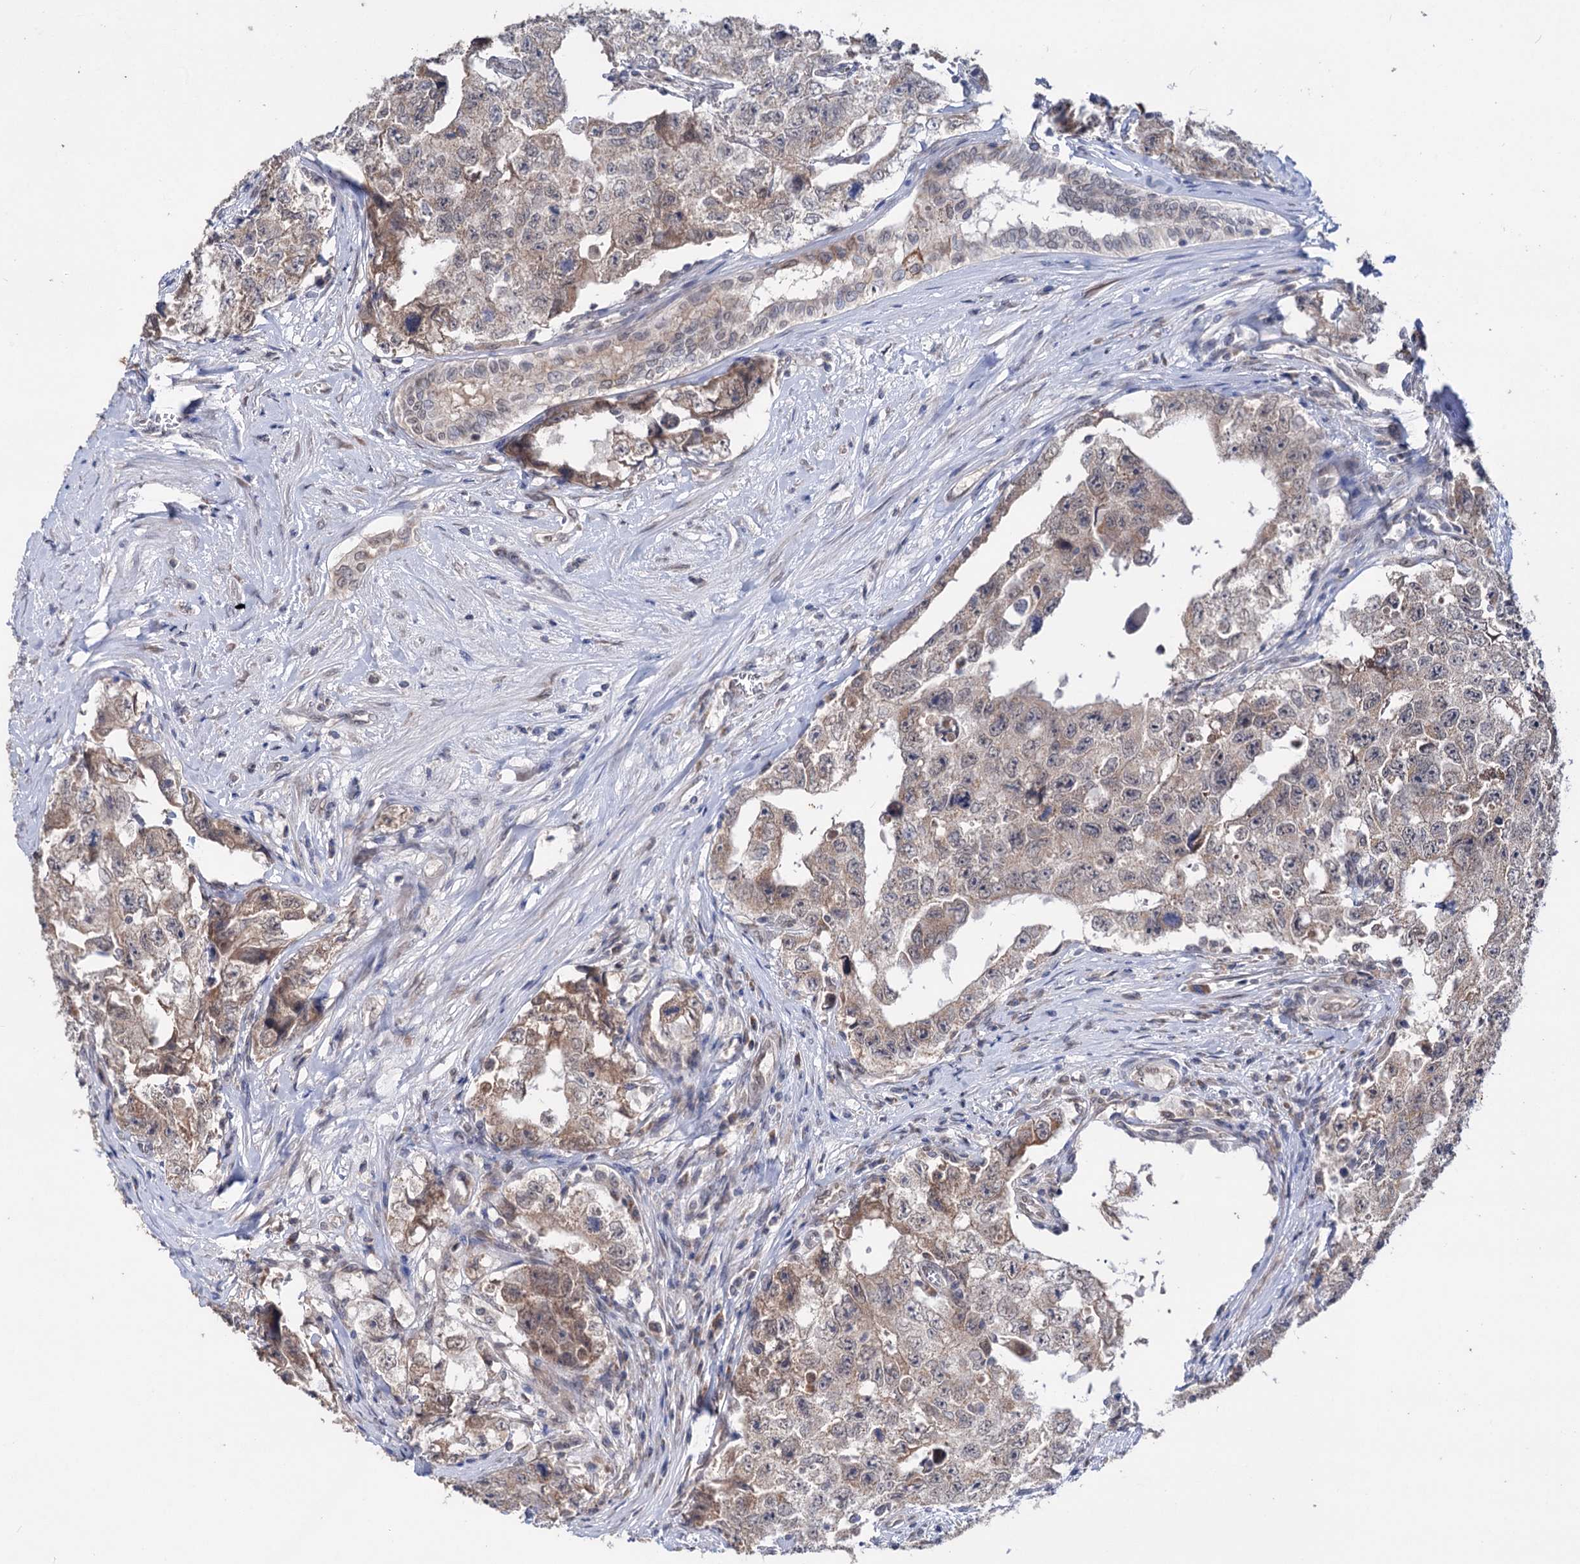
{"staining": {"intensity": "moderate", "quantity": "<25%", "location": "cytoplasmic/membranous"}, "tissue": "testis cancer", "cell_type": "Tumor cells", "image_type": "cancer", "snomed": [{"axis": "morphology", "description": "Carcinoma, Embryonal, NOS"}, {"axis": "topography", "description": "Testis"}], "caption": "The photomicrograph displays immunohistochemical staining of testis cancer (embryonal carcinoma). There is moderate cytoplasmic/membranous staining is seen in approximately <25% of tumor cells. (IHC, brightfield microscopy, high magnification).", "gene": "CLPB", "patient": {"sex": "male", "age": 17}}